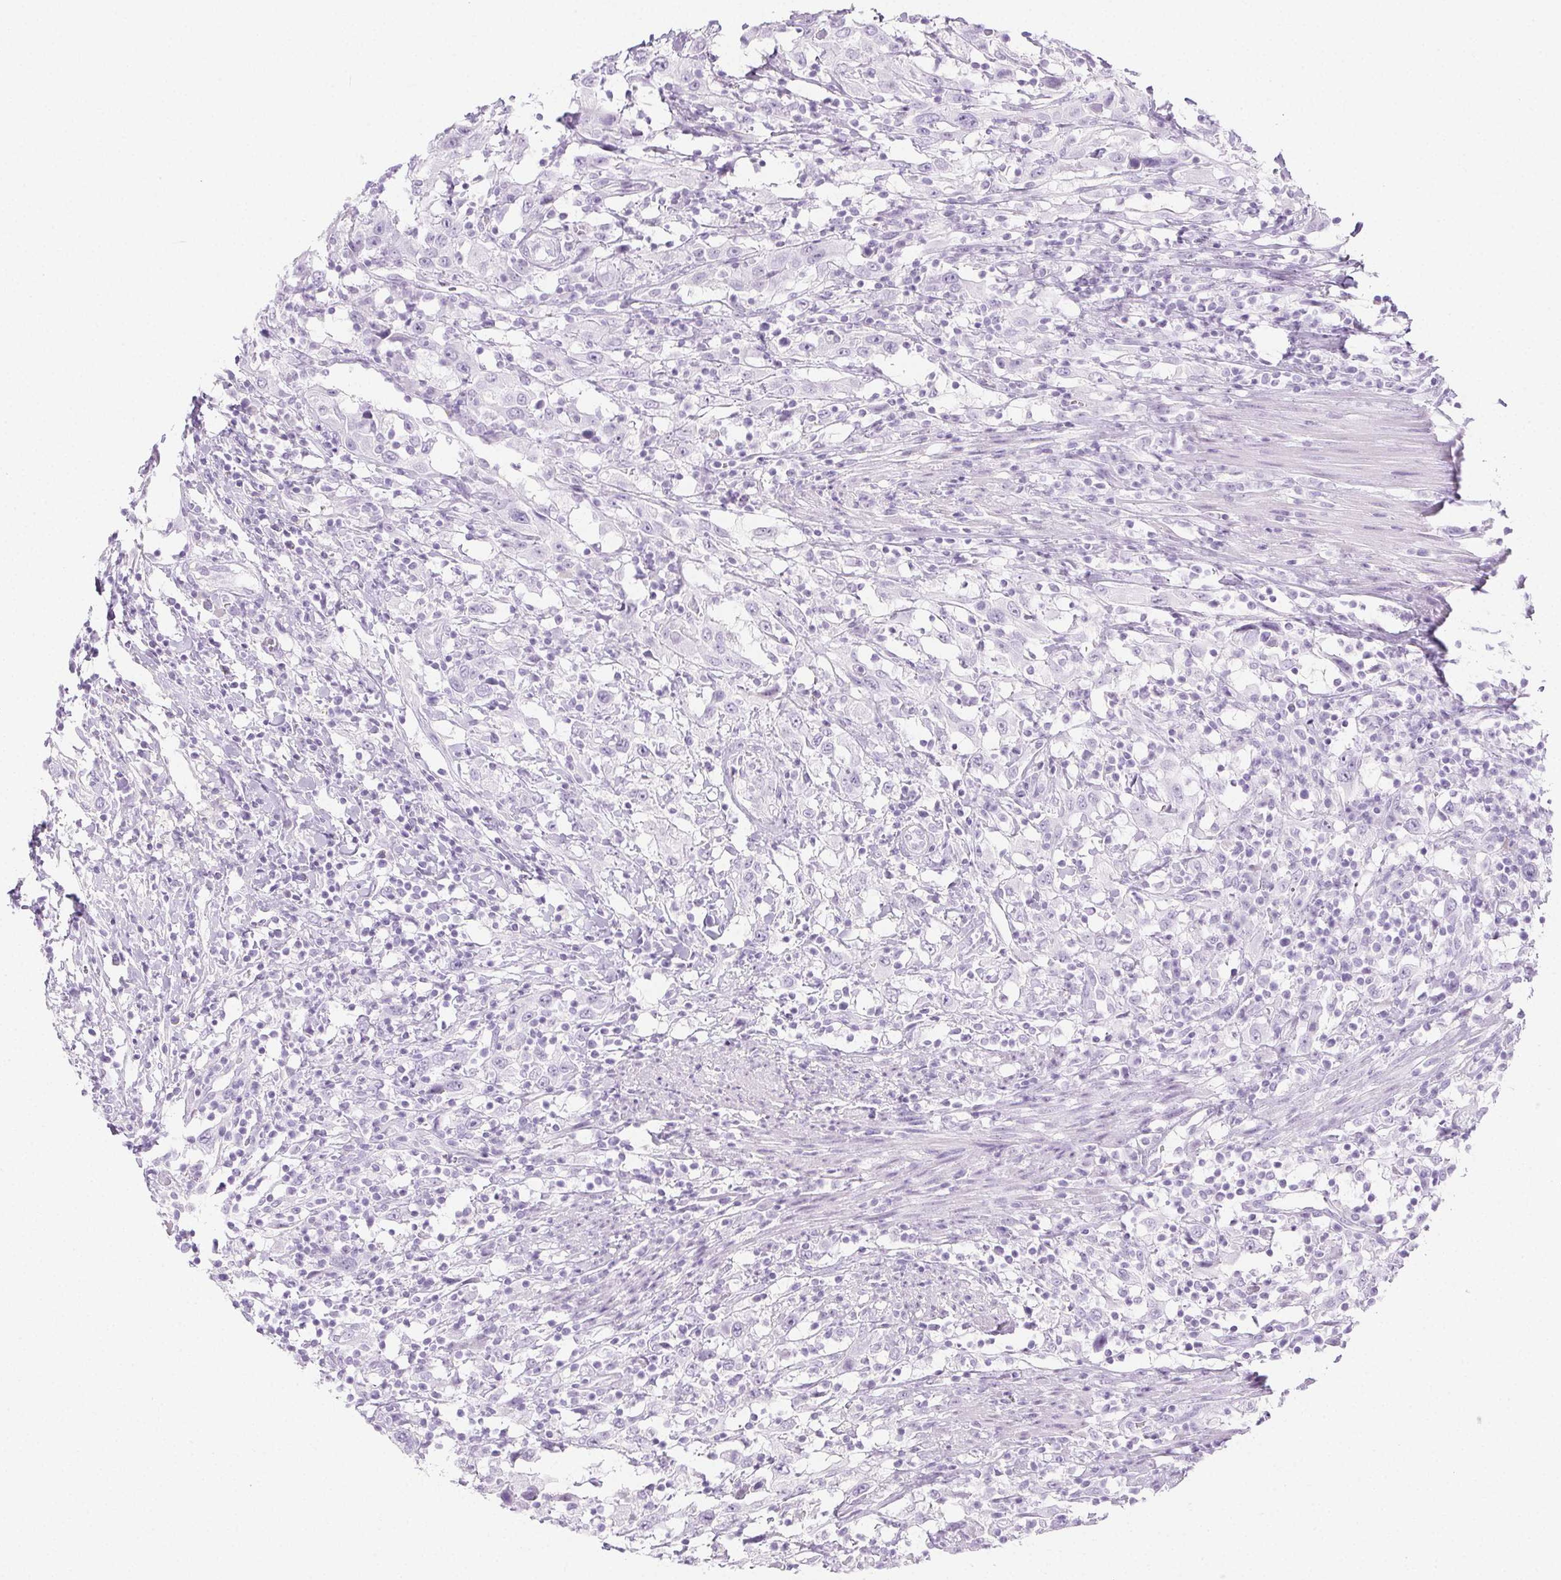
{"staining": {"intensity": "negative", "quantity": "none", "location": "none"}, "tissue": "urothelial cancer", "cell_type": "Tumor cells", "image_type": "cancer", "snomed": [{"axis": "morphology", "description": "Urothelial carcinoma, High grade"}, {"axis": "topography", "description": "Urinary bladder"}], "caption": "A high-resolution image shows IHC staining of urothelial cancer, which demonstrates no significant expression in tumor cells. (DAB (3,3'-diaminobenzidine) IHC visualized using brightfield microscopy, high magnification).", "gene": "PI3", "patient": {"sex": "male", "age": 61}}